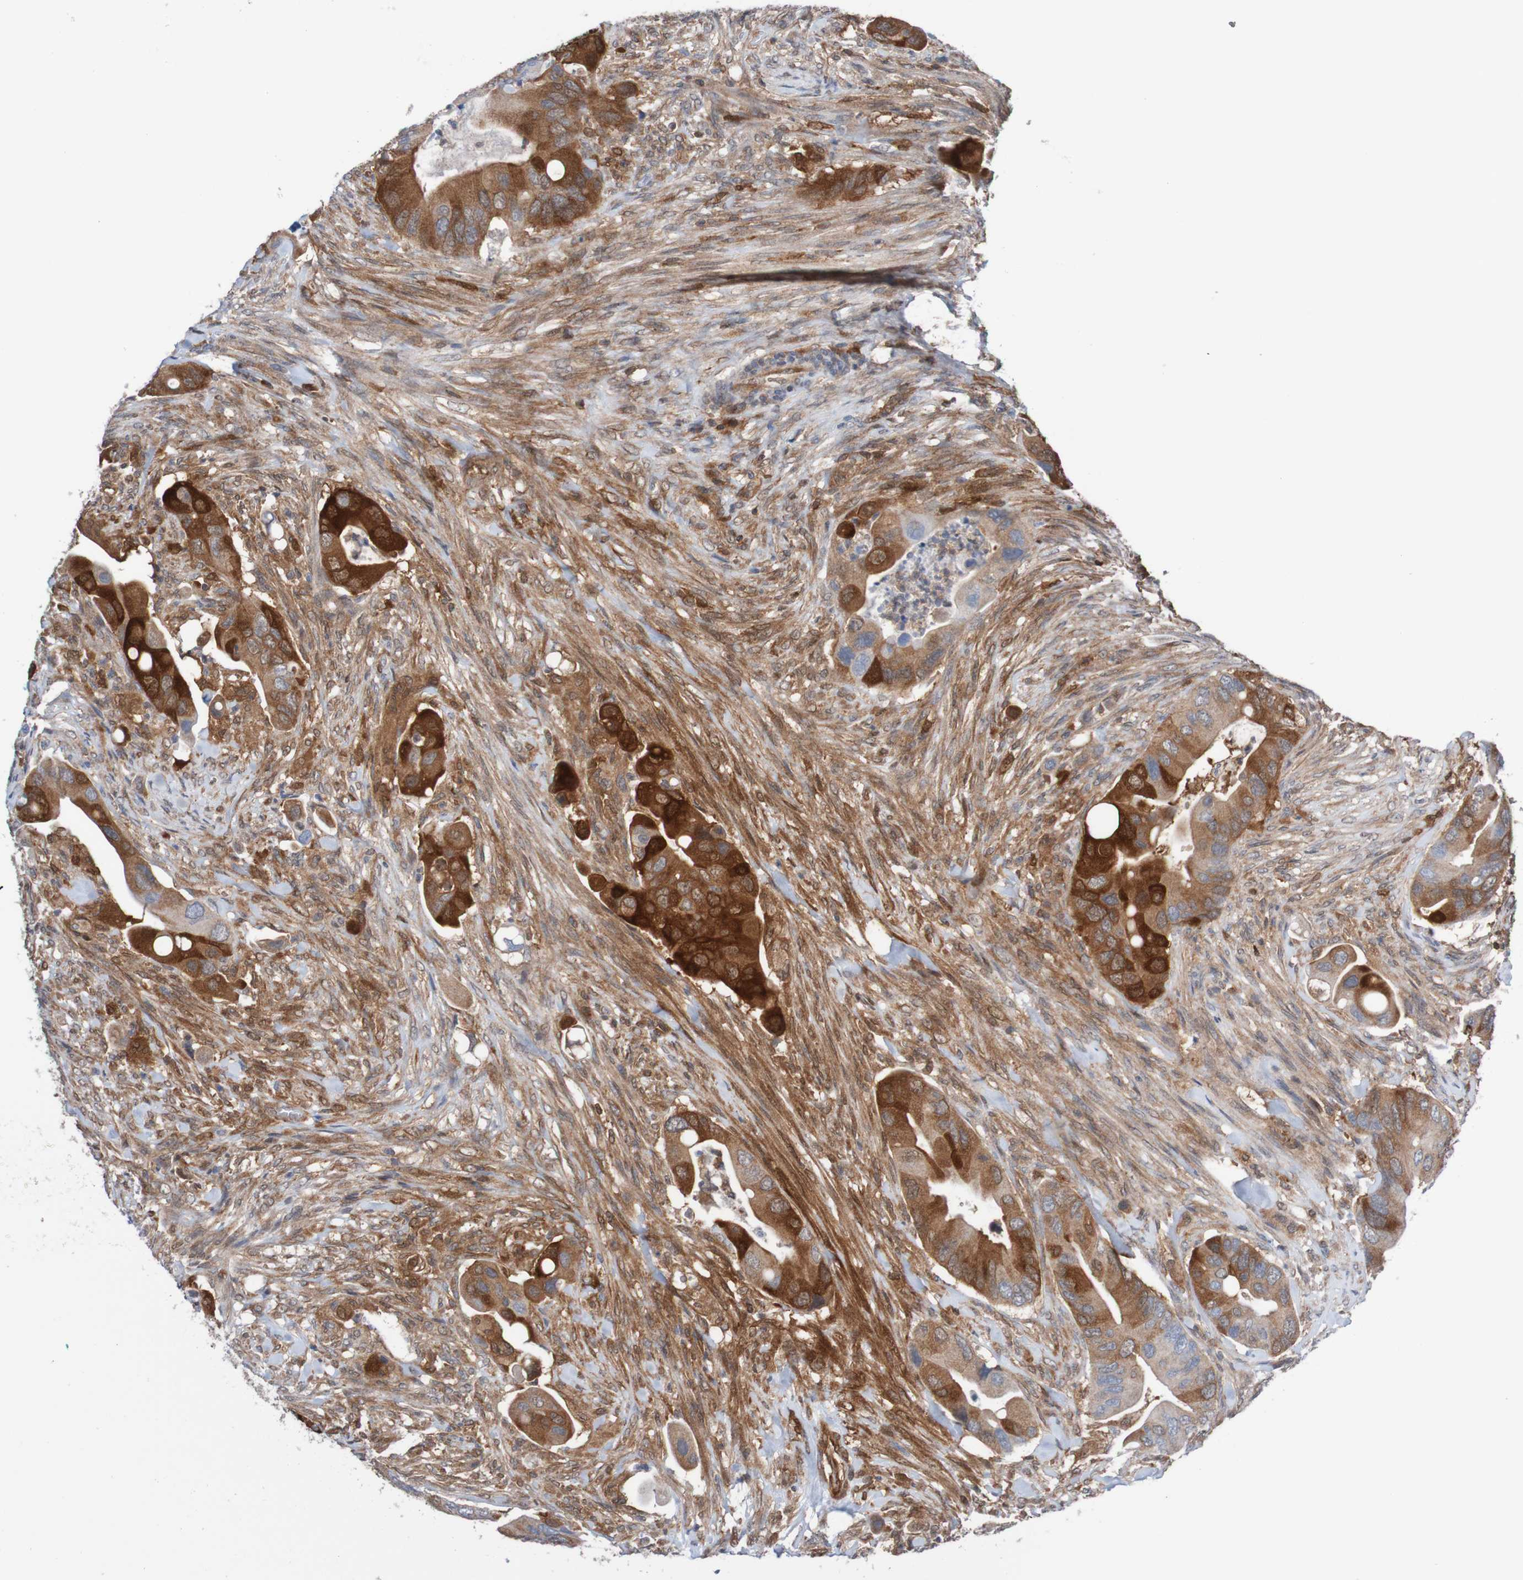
{"staining": {"intensity": "strong", "quantity": ">75%", "location": "cytoplasmic/membranous"}, "tissue": "colorectal cancer", "cell_type": "Tumor cells", "image_type": "cancer", "snomed": [{"axis": "morphology", "description": "Adenocarcinoma, NOS"}, {"axis": "topography", "description": "Rectum"}], "caption": "Protein expression analysis of colorectal cancer (adenocarcinoma) exhibits strong cytoplasmic/membranous expression in approximately >75% of tumor cells.", "gene": "RIGI", "patient": {"sex": "female", "age": 57}}